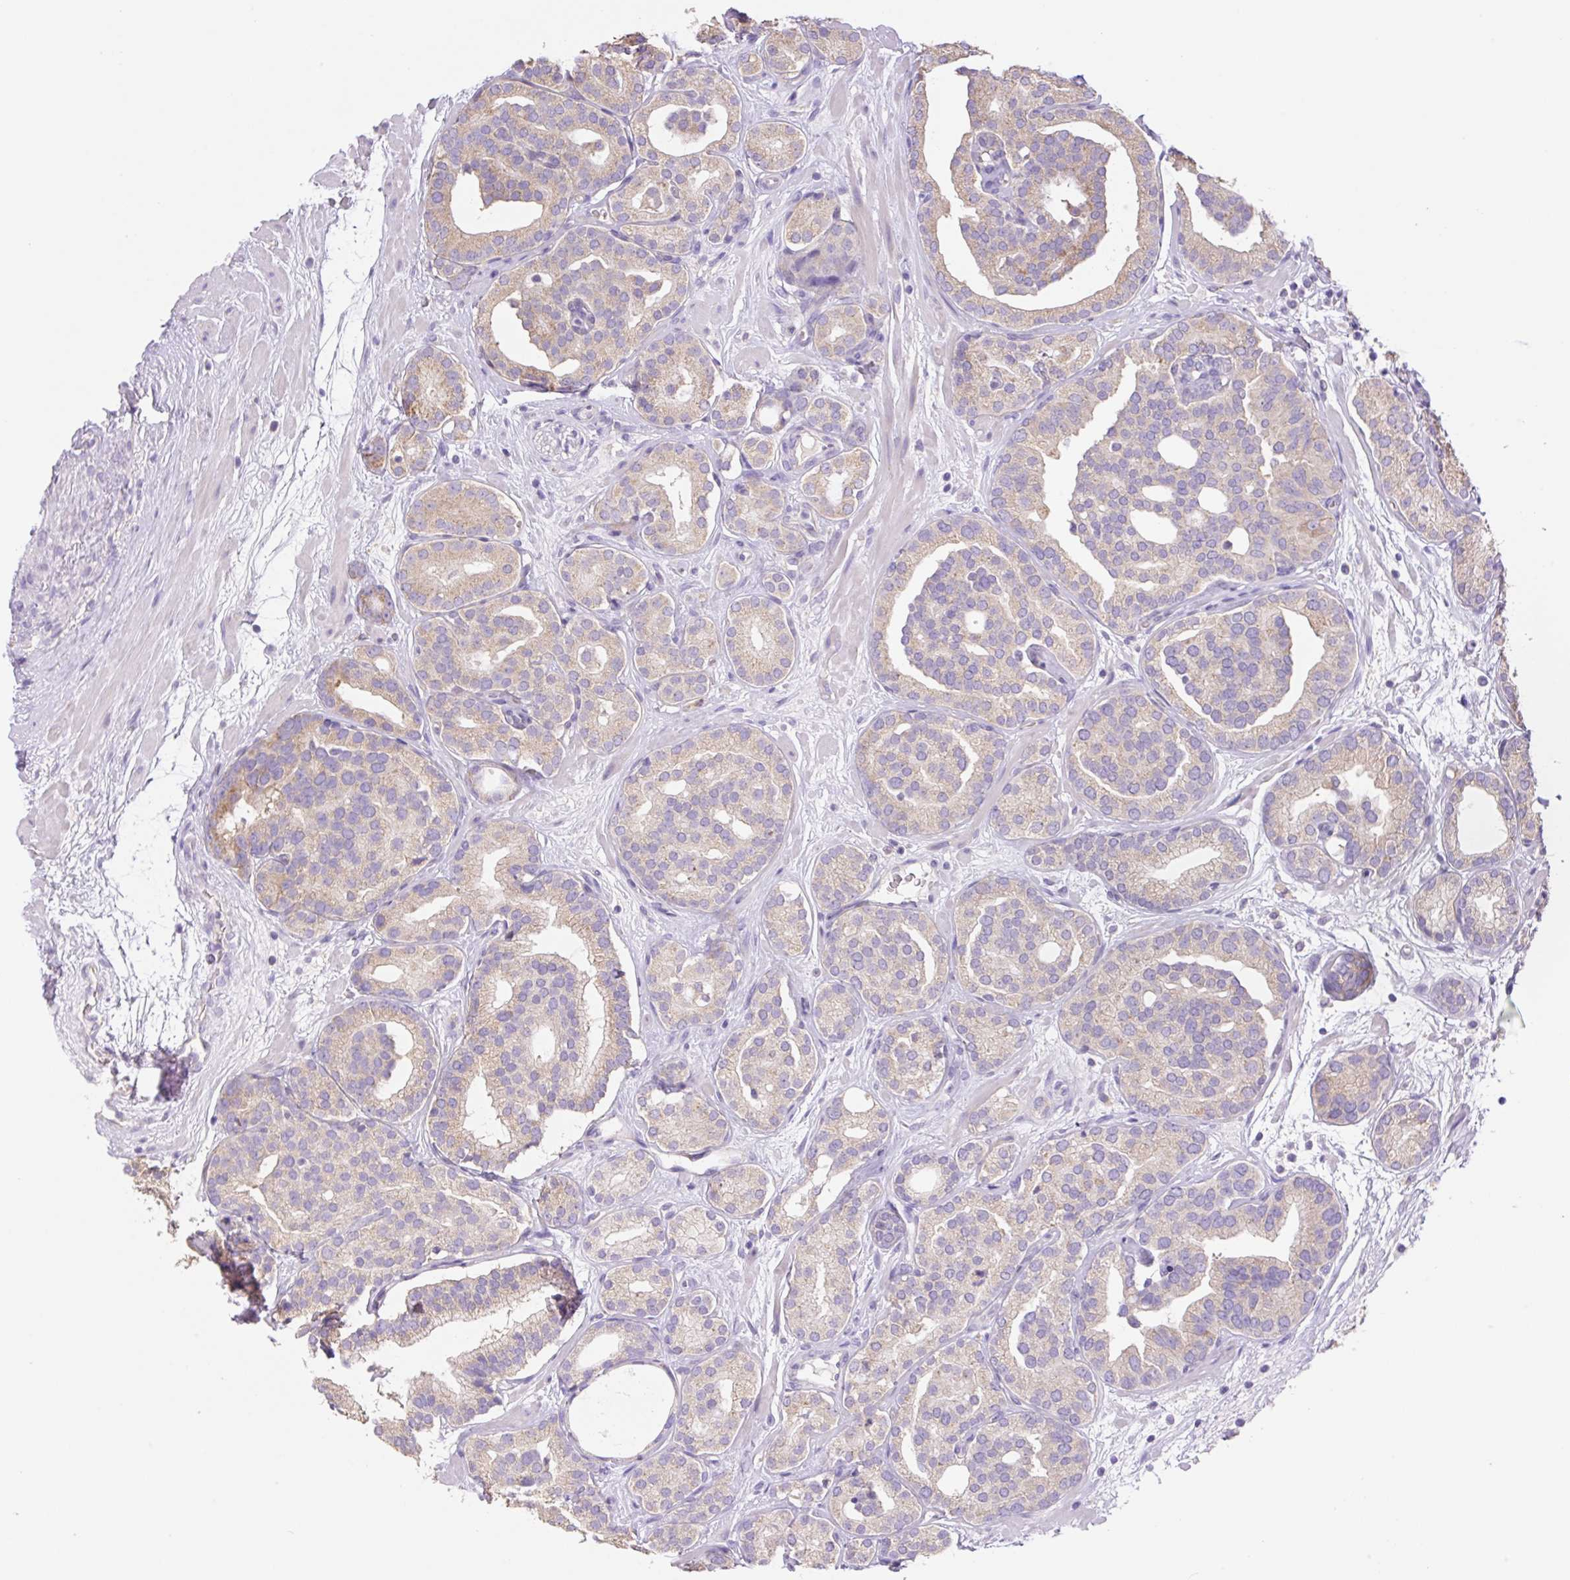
{"staining": {"intensity": "weak", "quantity": "25%-75%", "location": "cytoplasmic/membranous"}, "tissue": "prostate cancer", "cell_type": "Tumor cells", "image_type": "cancer", "snomed": [{"axis": "morphology", "description": "Adenocarcinoma, High grade"}, {"axis": "topography", "description": "Prostate"}], "caption": "Weak cytoplasmic/membranous expression for a protein is present in approximately 25%-75% of tumor cells of prostate cancer (high-grade adenocarcinoma) using IHC.", "gene": "COPZ2", "patient": {"sex": "male", "age": 66}}